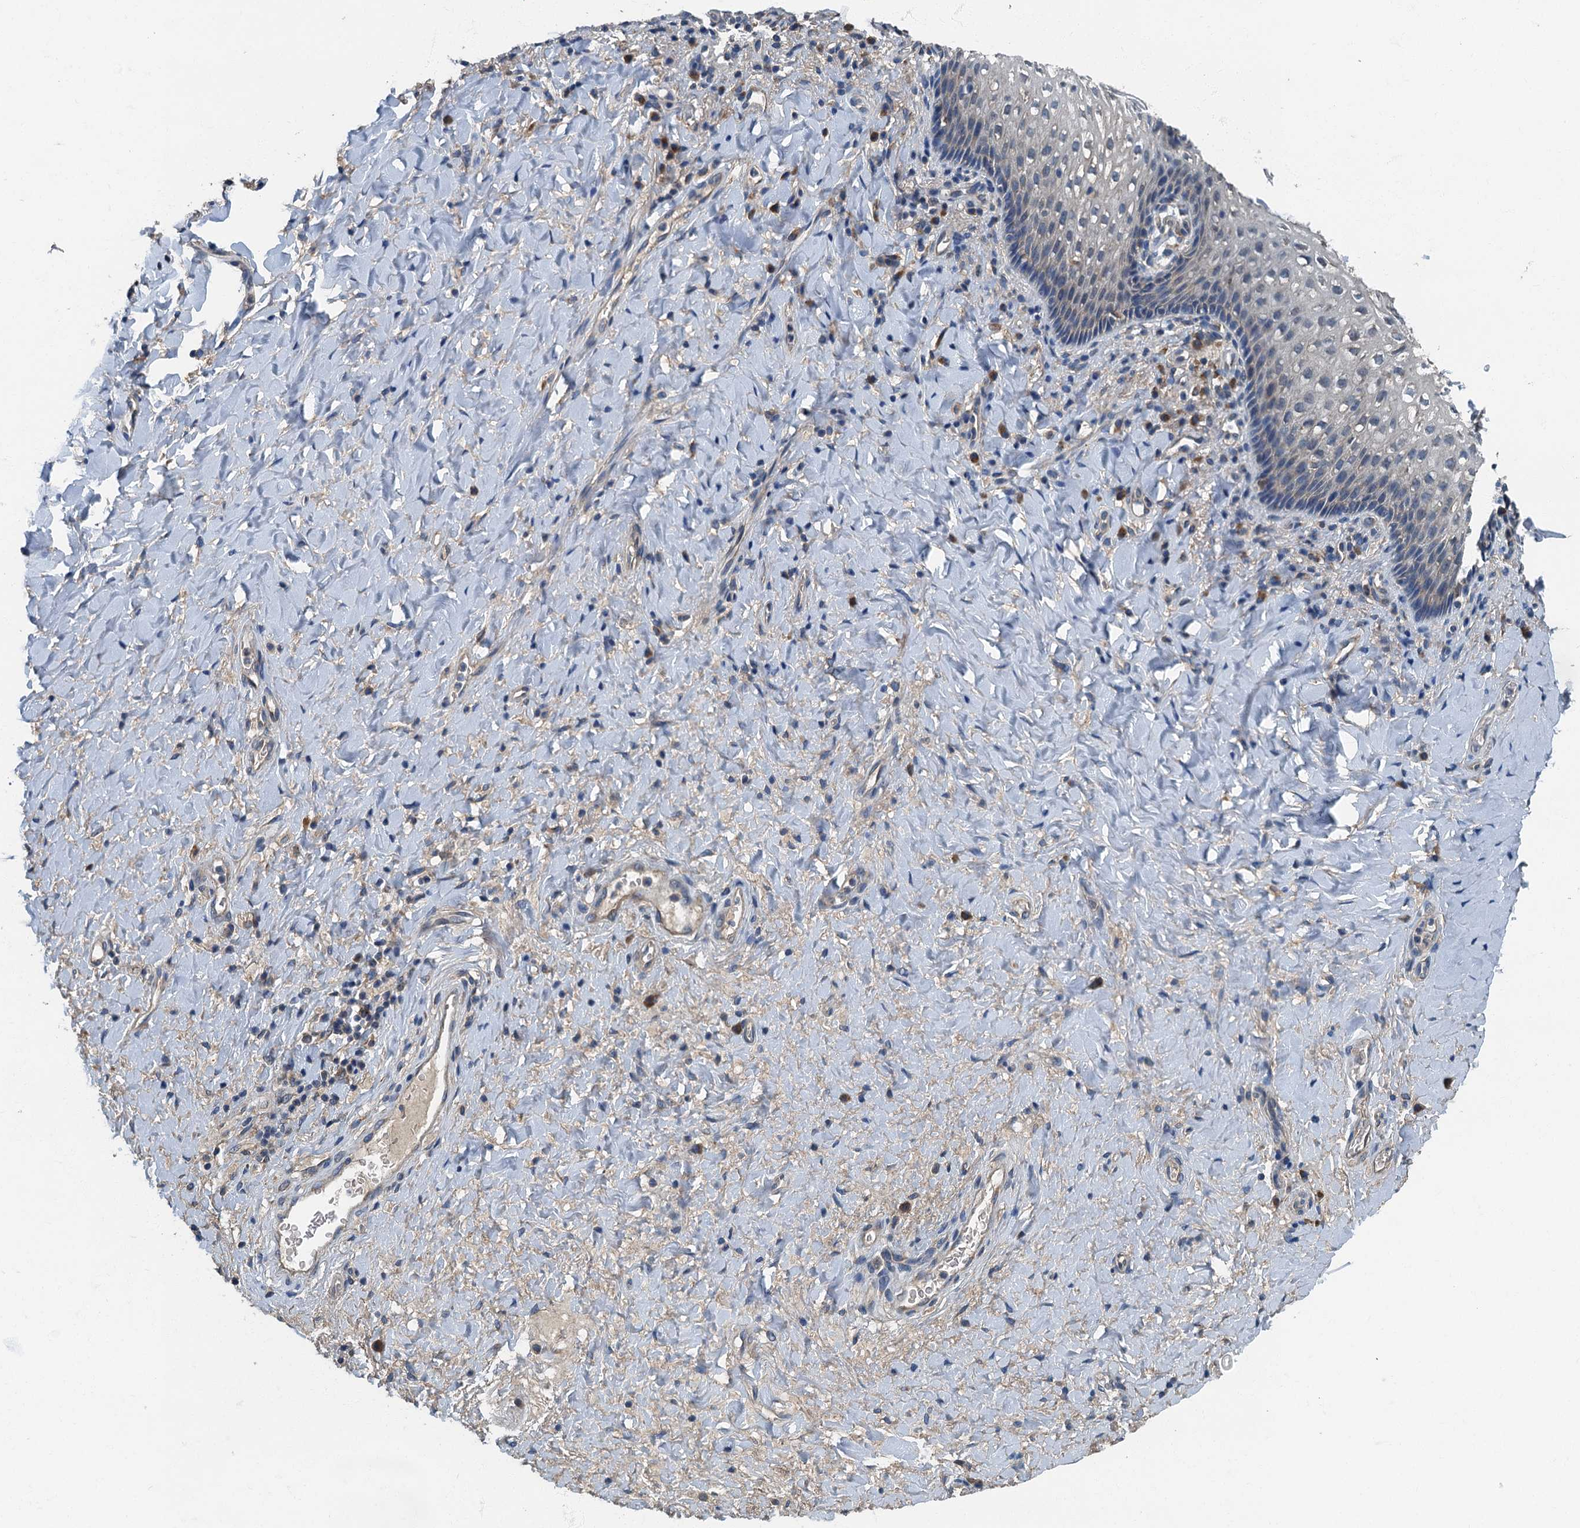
{"staining": {"intensity": "weak", "quantity": "<25%", "location": "cytoplasmic/membranous"}, "tissue": "vagina", "cell_type": "Squamous epithelial cells", "image_type": "normal", "snomed": [{"axis": "morphology", "description": "Normal tissue, NOS"}, {"axis": "topography", "description": "Vagina"}], "caption": "Immunohistochemical staining of normal human vagina reveals no significant positivity in squamous epithelial cells. (DAB immunohistochemistry (IHC) visualized using brightfield microscopy, high magnification).", "gene": "DDX49", "patient": {"sex": "female", "age": 60}}